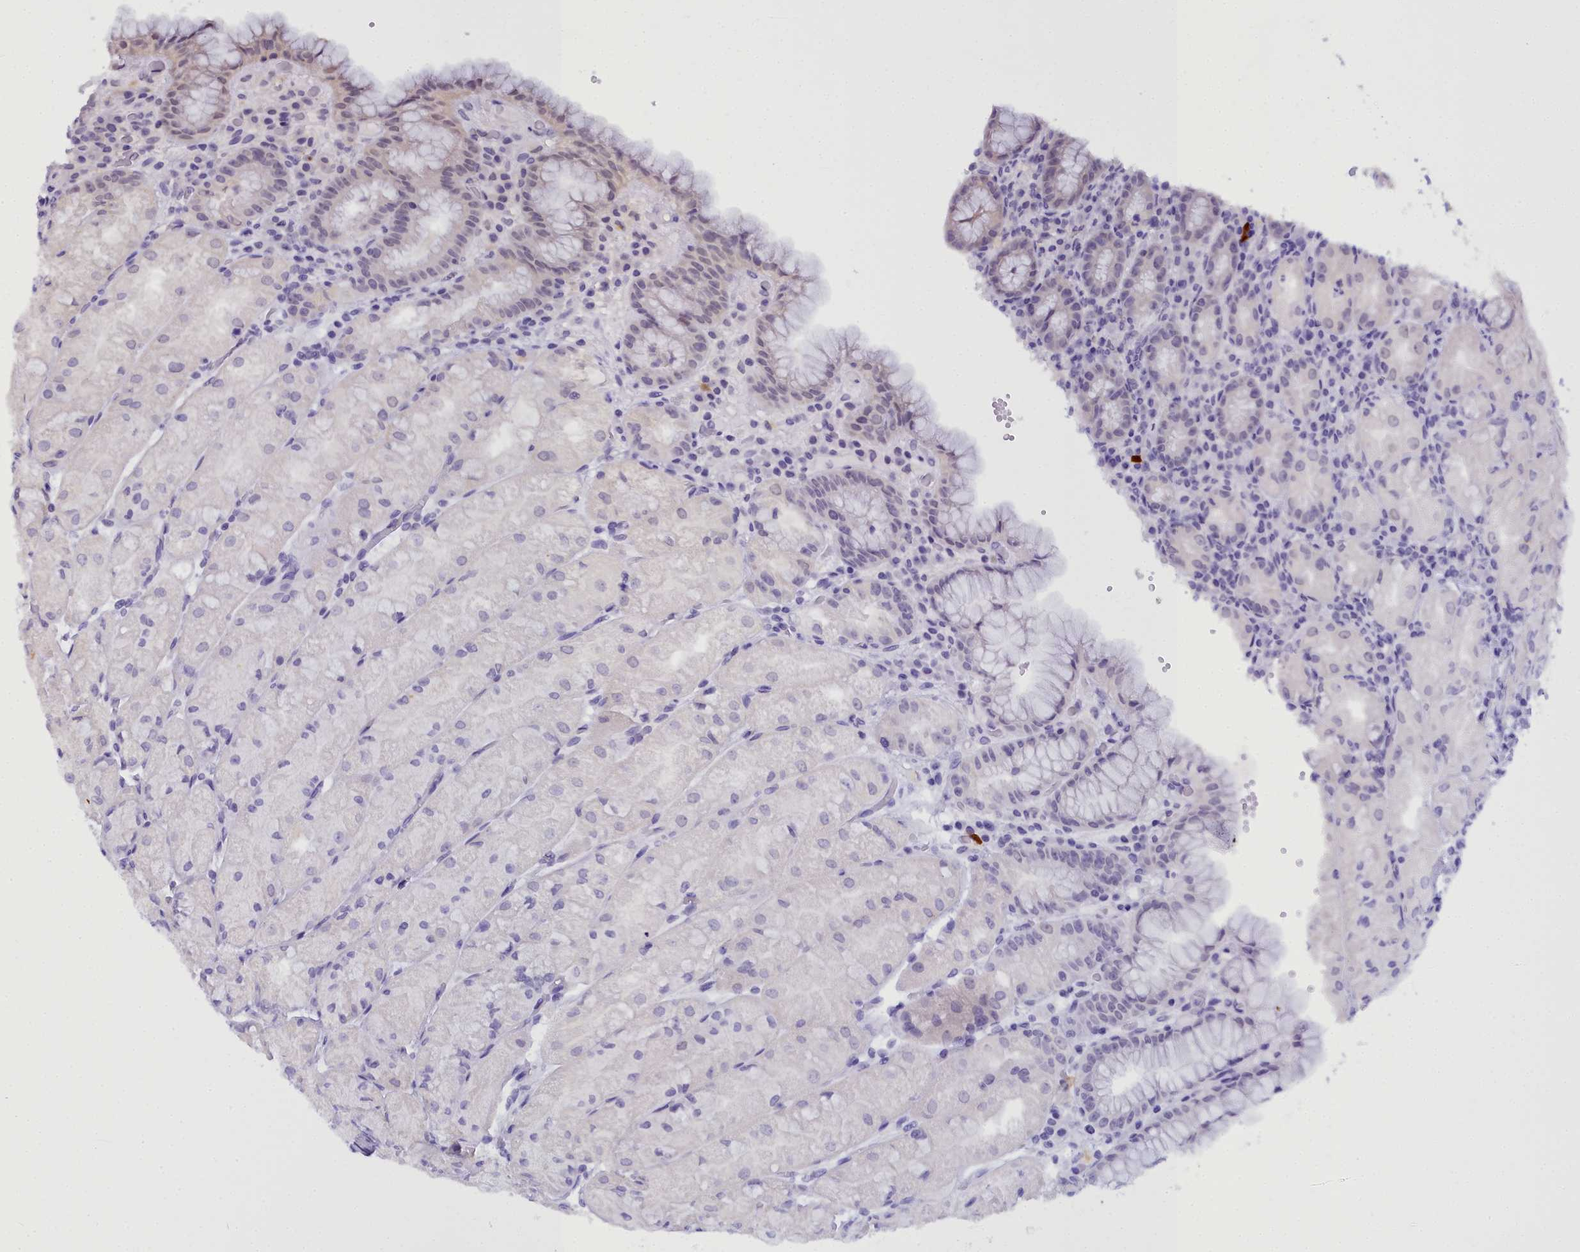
{"staining": {"intensity": "weak", "quantity": "<25%", "location": "nuclear"}, "tissue": "stomach", "cell_type": "Glandular cells", "image_type": "normal", "snomed": [{"axis": "morphology", "description": "Normal tissue, NOS"}, {"axis": "topography", "description": "Stomach, upper"}], "caption": "There is no significant positivity in glandular cells of stomach.", "gene": "GLYATL3", "patient": {"sex": "male", "age": 52}}